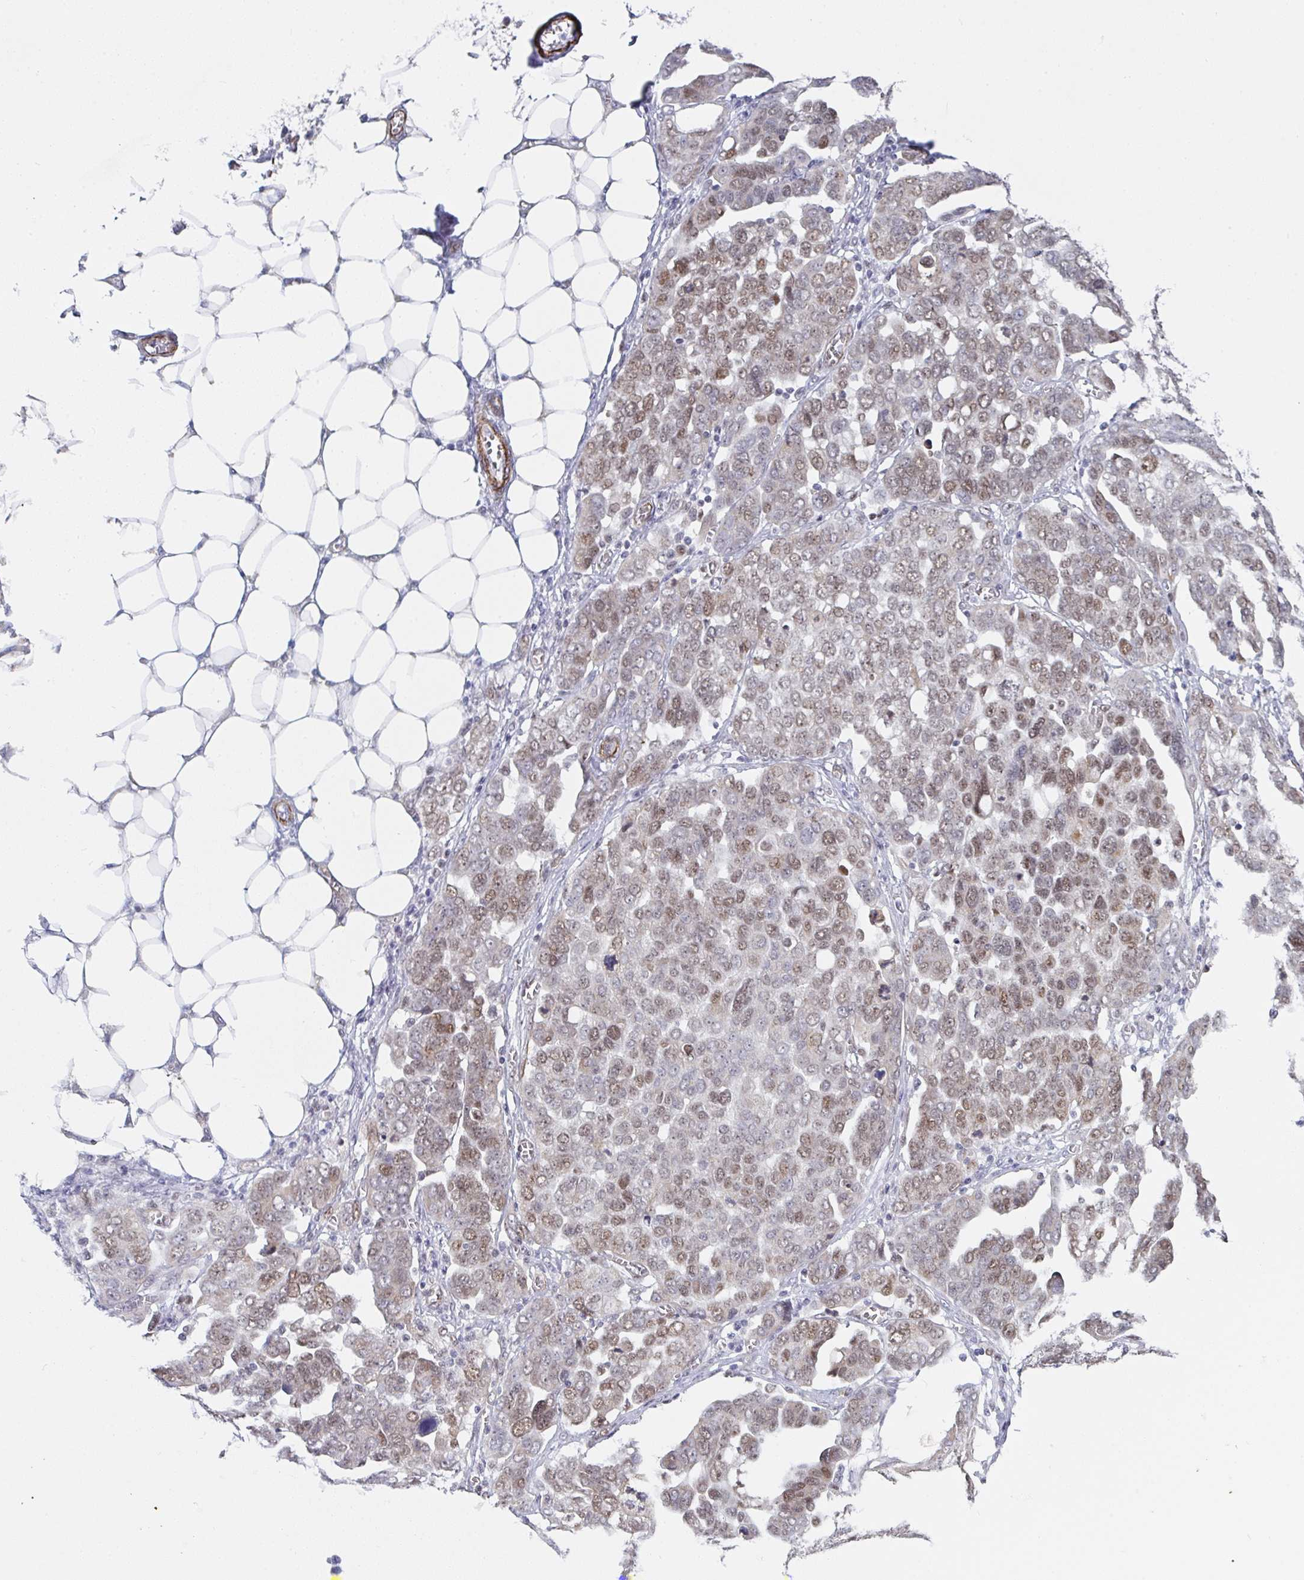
{"staining": {"intensity": "moderate", "quantity": "25%-75%", "location": "nuclear"}, "tissue": "ovarian cancer", "cell_type": "Tumor cells", "image_type": "cancer", "snomed": [{"axis": "morphology", "description": "Cystadenocarcinoma, serous, NOS"}, {"axis": "topography", "description": "Ovary"}], "caption": "Tumor cells exhibit moderate nuclear expression in about 25%-75% of cells in ovarian cancer. The staining was performed using DAB (3,3'-diaminobenzidine), with brown indicating positive protein expression. Nuclei are stained blue with hematoxylin.", "gene": "GINS2", "patient": {"sex": "female", "age": 59}}